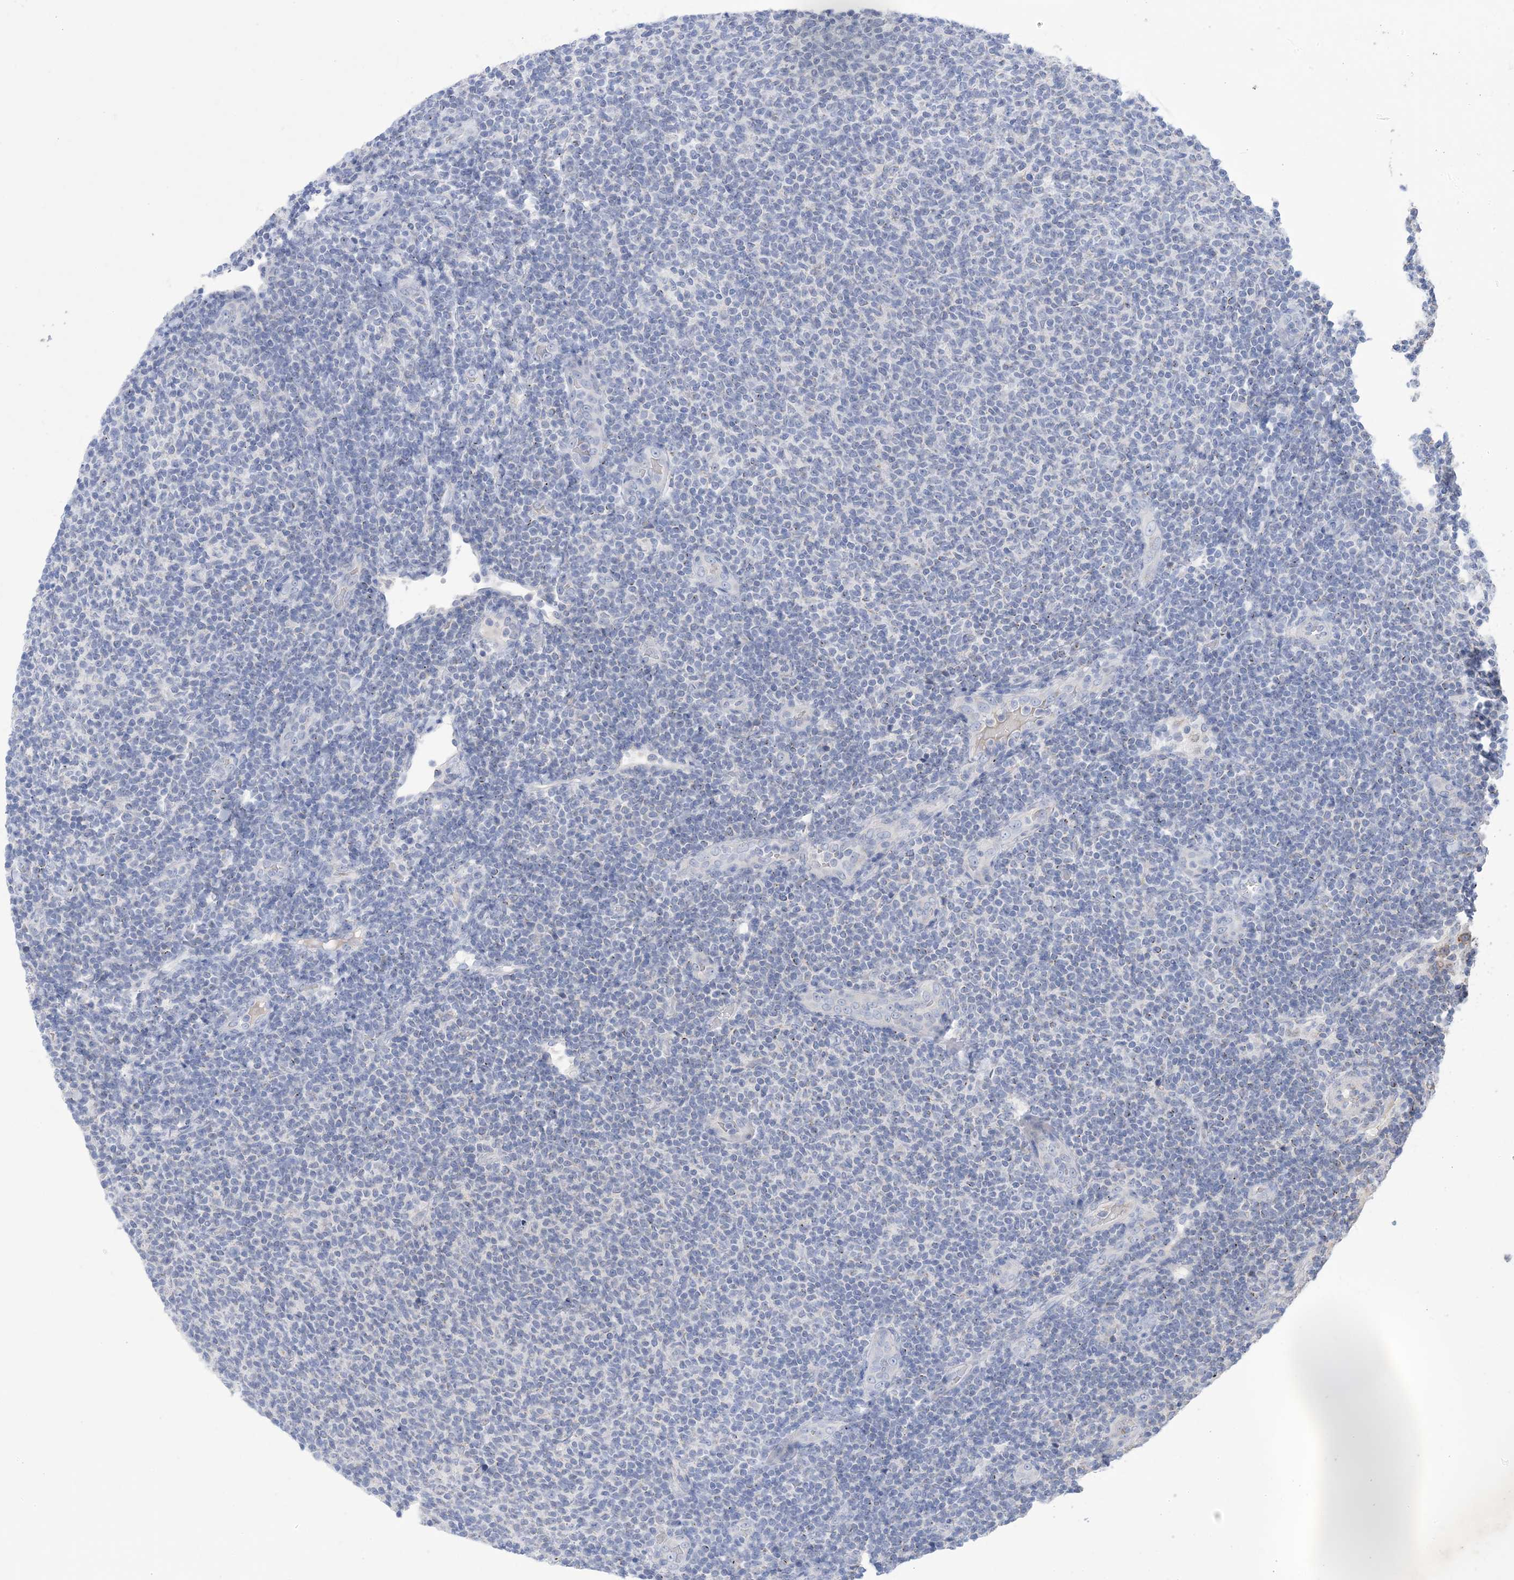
{"staining": {"intensity": "negative", "quantity": "none", "location": "none"}, "tissue": "lymphoma", "cell_type": "Tumor cells", "image_type": "cancer", "snomed": [{"axis": "morphology", "description": "Malignant lymphoma, non-Hodgkin's type, Low grade"}, {"axis": "topography", "description": "Lymph node"}], "caption": "Tumor cells are negative for brown protein staining in low-grade malignant lymphoma, non-Hodgkin's type.", "gene": "CLEC16A", "patient": {"sex": "male", "age": 66}}